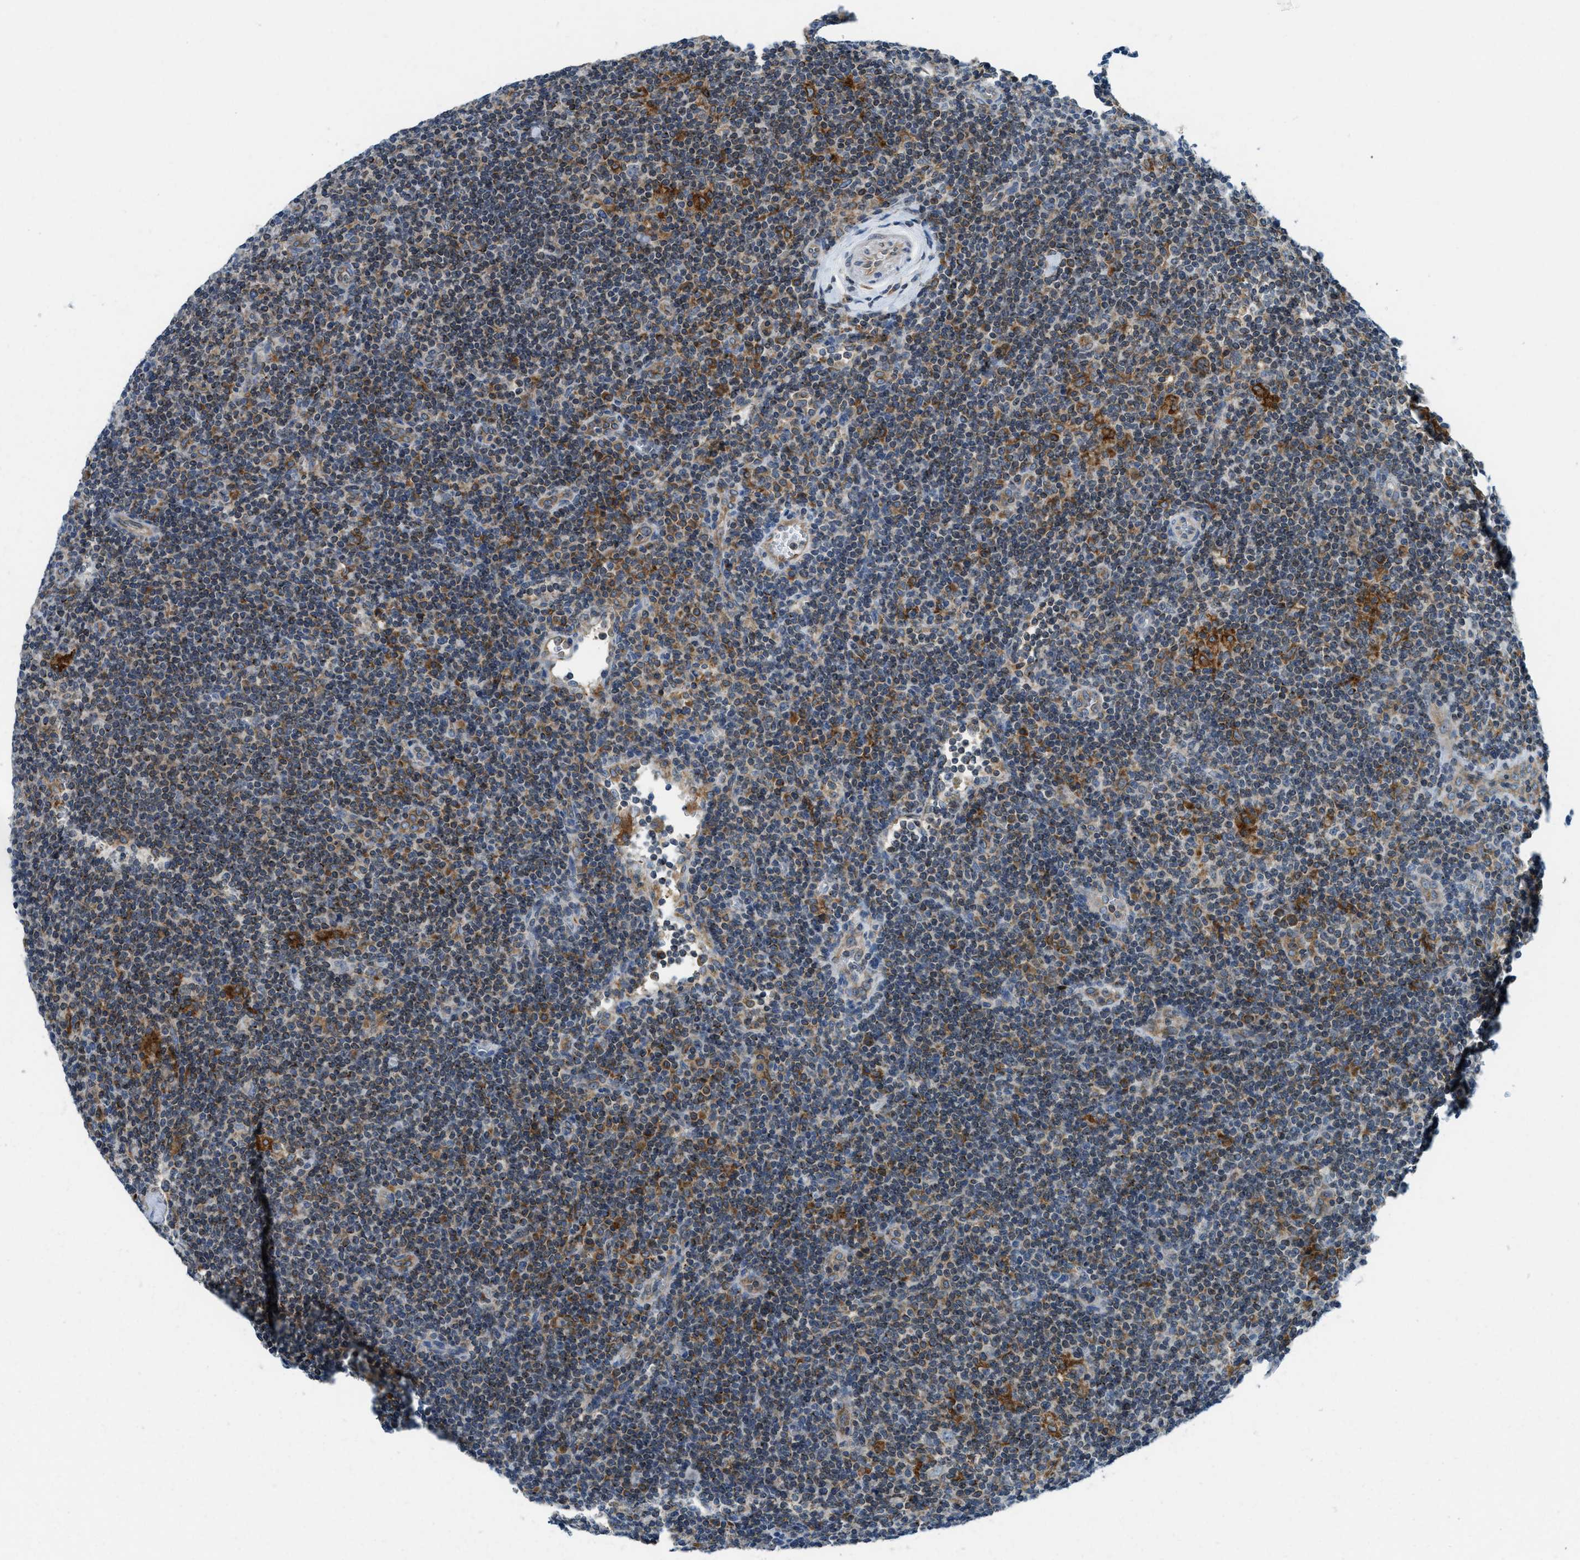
{"staining": {"intensity": "moderate", "quantity": "25%-75%", "location": "cytoplasmic/membranous"}, "tissue": "lymphoma", "cell_type": "Tumor cells", "image_type": "cancer", "snomed": [{"axis": "morphology", "description": "Hodgkin's disease, NOS"}, {"axis": "topography", "description": "Lymph node"}], "caption": "Lymphoma stained with a protein marker demonstrates moderate staining in tumor cells.", "gene": "BCAP31", "patient": {"sex": "female", "age": 57}}